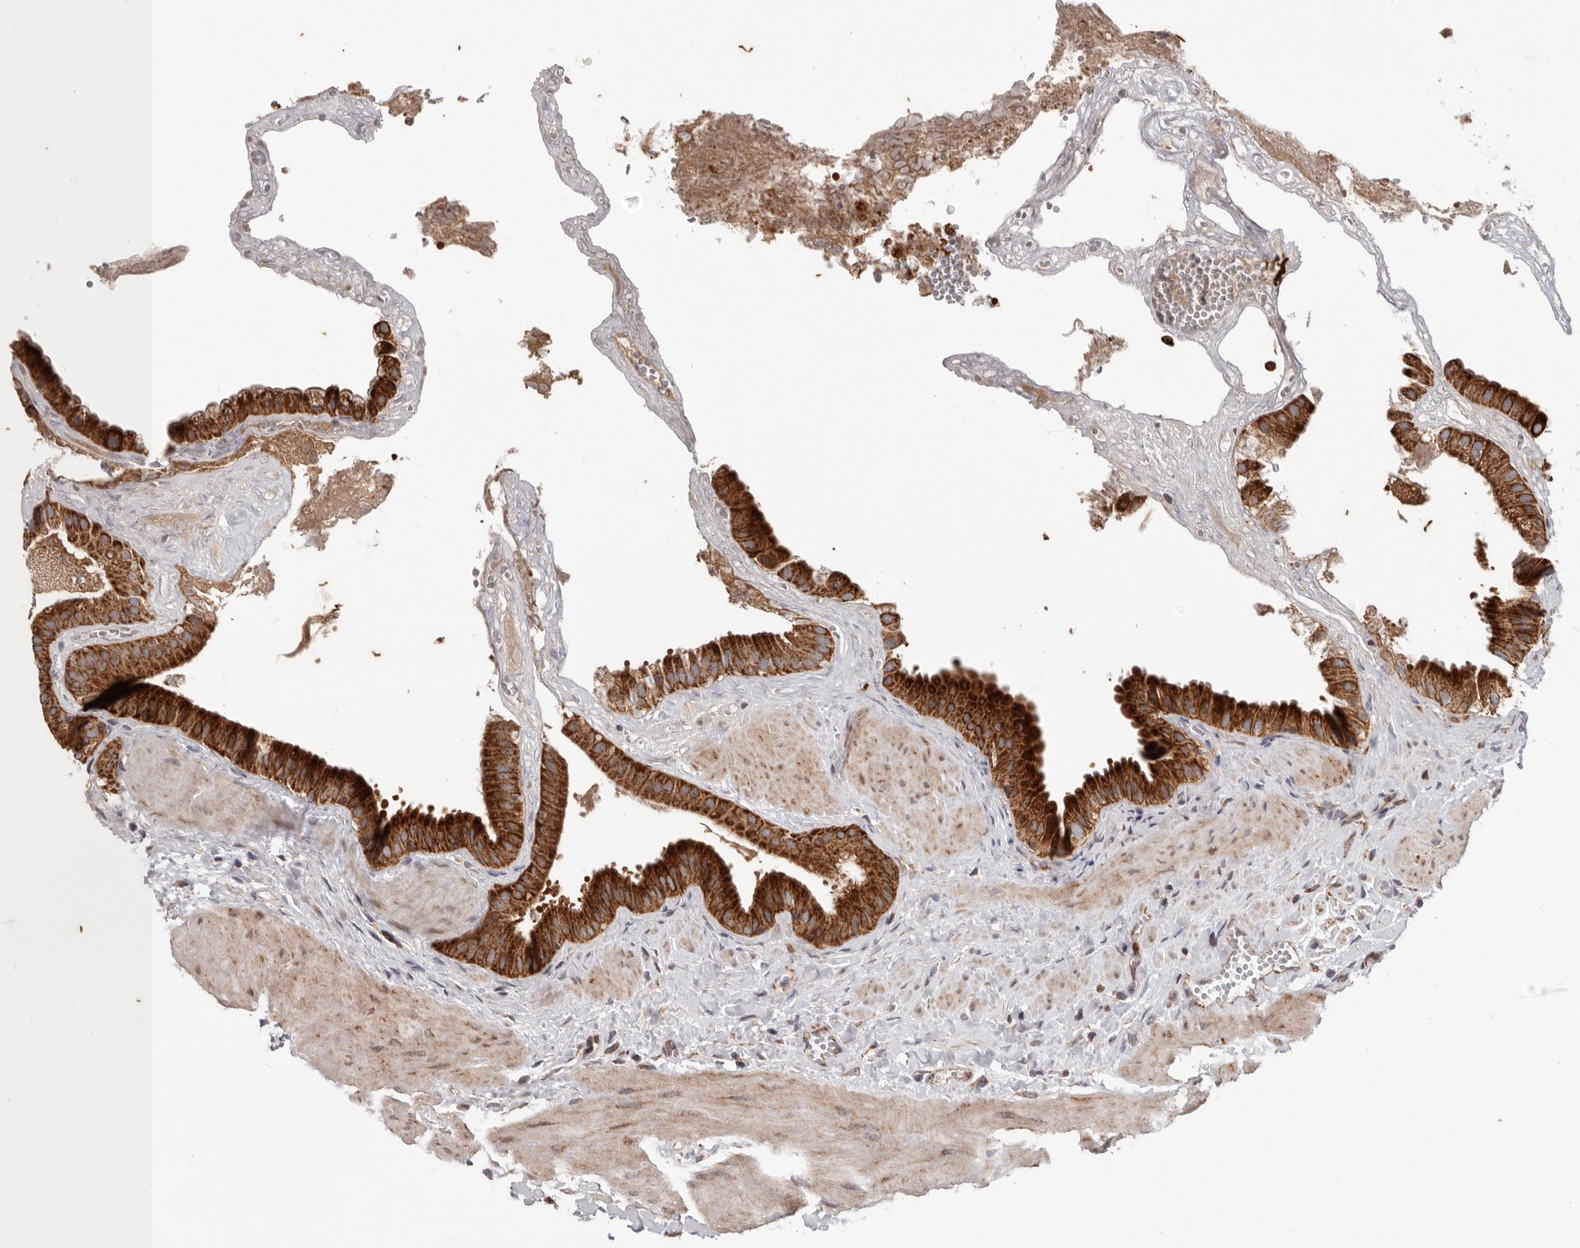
{"staining": {"intensity": "strong", "quantity": ">75%", "location": "cytoplasmic/membranous"}, "tissue": "gallbladder", "cell_type": "Glandular cells", "image_type": "normal", "snomed": [{"axis": "morphology", "description": "Normal tissue, NOS"}, {"axis": "topography", "description": "Gallbladder"}], "caption": "There is high levels of strong cytoplasmic/membranous expression in glandular cells of unremarkable gallbladder, as demonstrated by immunohistochemical staining (brown color).", "gene": "MRPS10", "patient": {"sex": "male", "age": 55}}